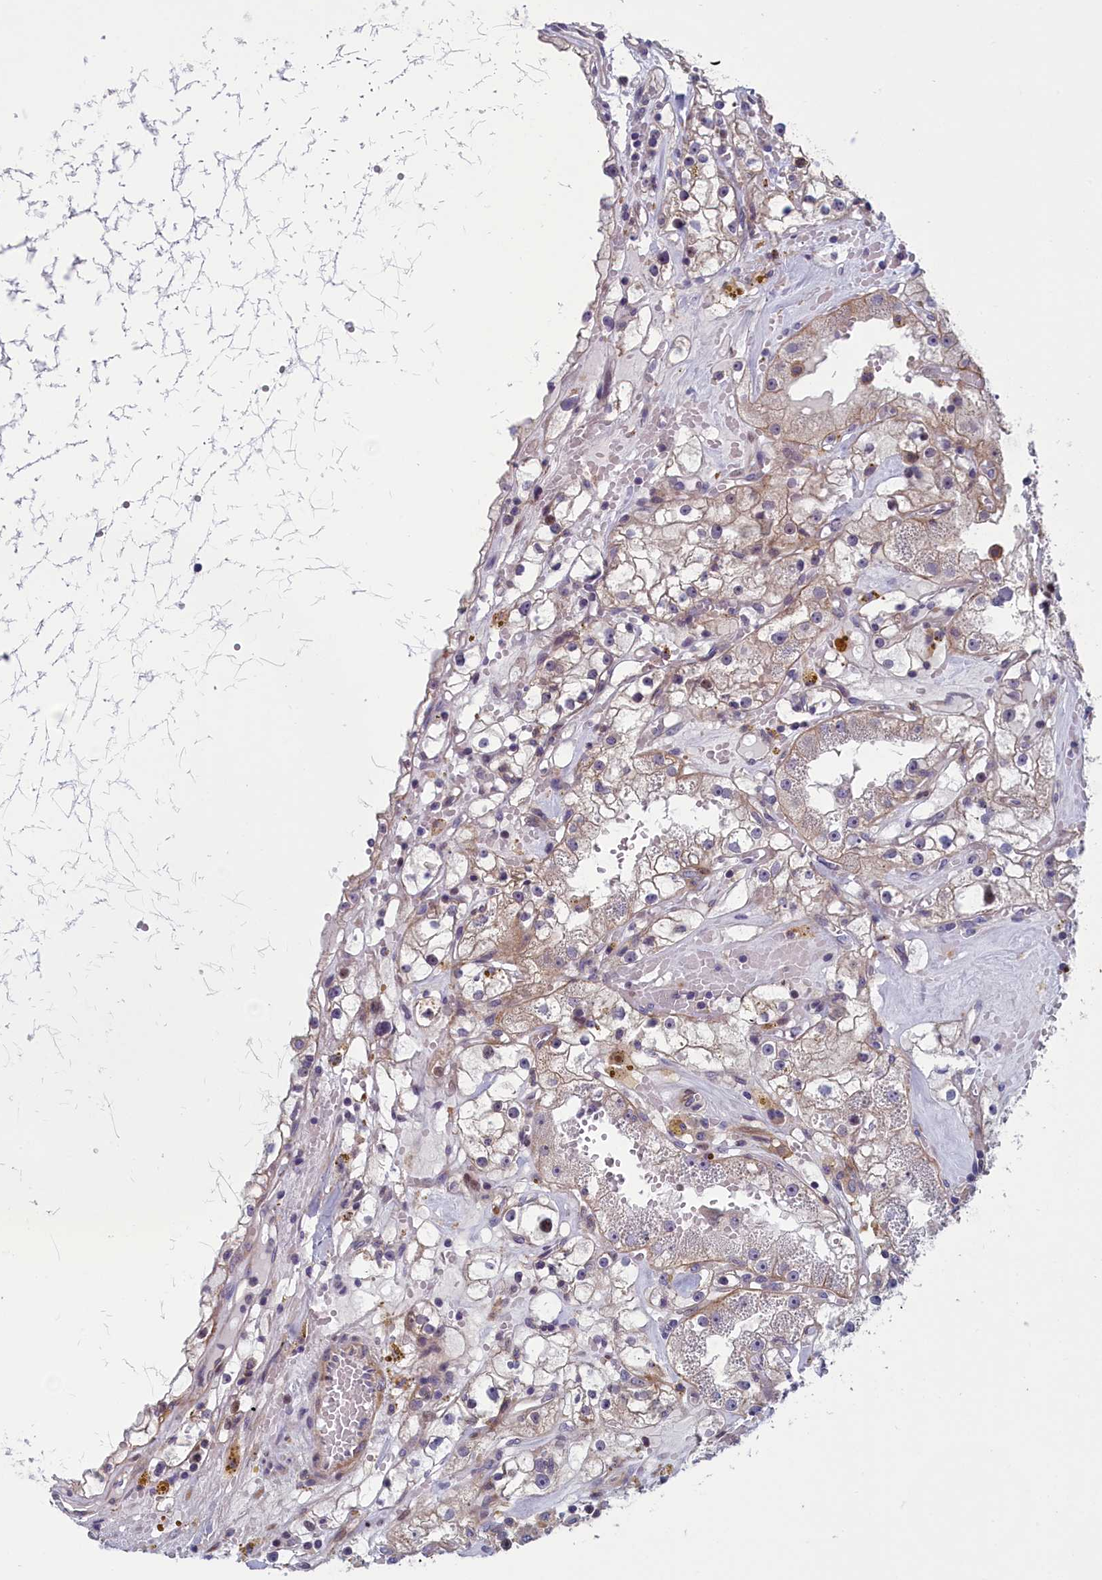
{"staining": {"intensity": "negative", "quantity": "none", "location": "none"}, "tissue": "renal cancer", "cell_type": "Tumor cells", "image_type": "cancer", "snomed": [{"axis": "morphology", "description": "Adenocarcinoma, NOS"}, {"axis": "topography", "description": "Kidney"}], "caption": "Micrograph shows no protein staining in tumor cells of renal cancer tissue. (DAB (3,3'-diaminobenzidine) IHC with hematoxylin counter stain).", "gene": "ANKRD39", "patient": {"sex": "male", "age": 56}}